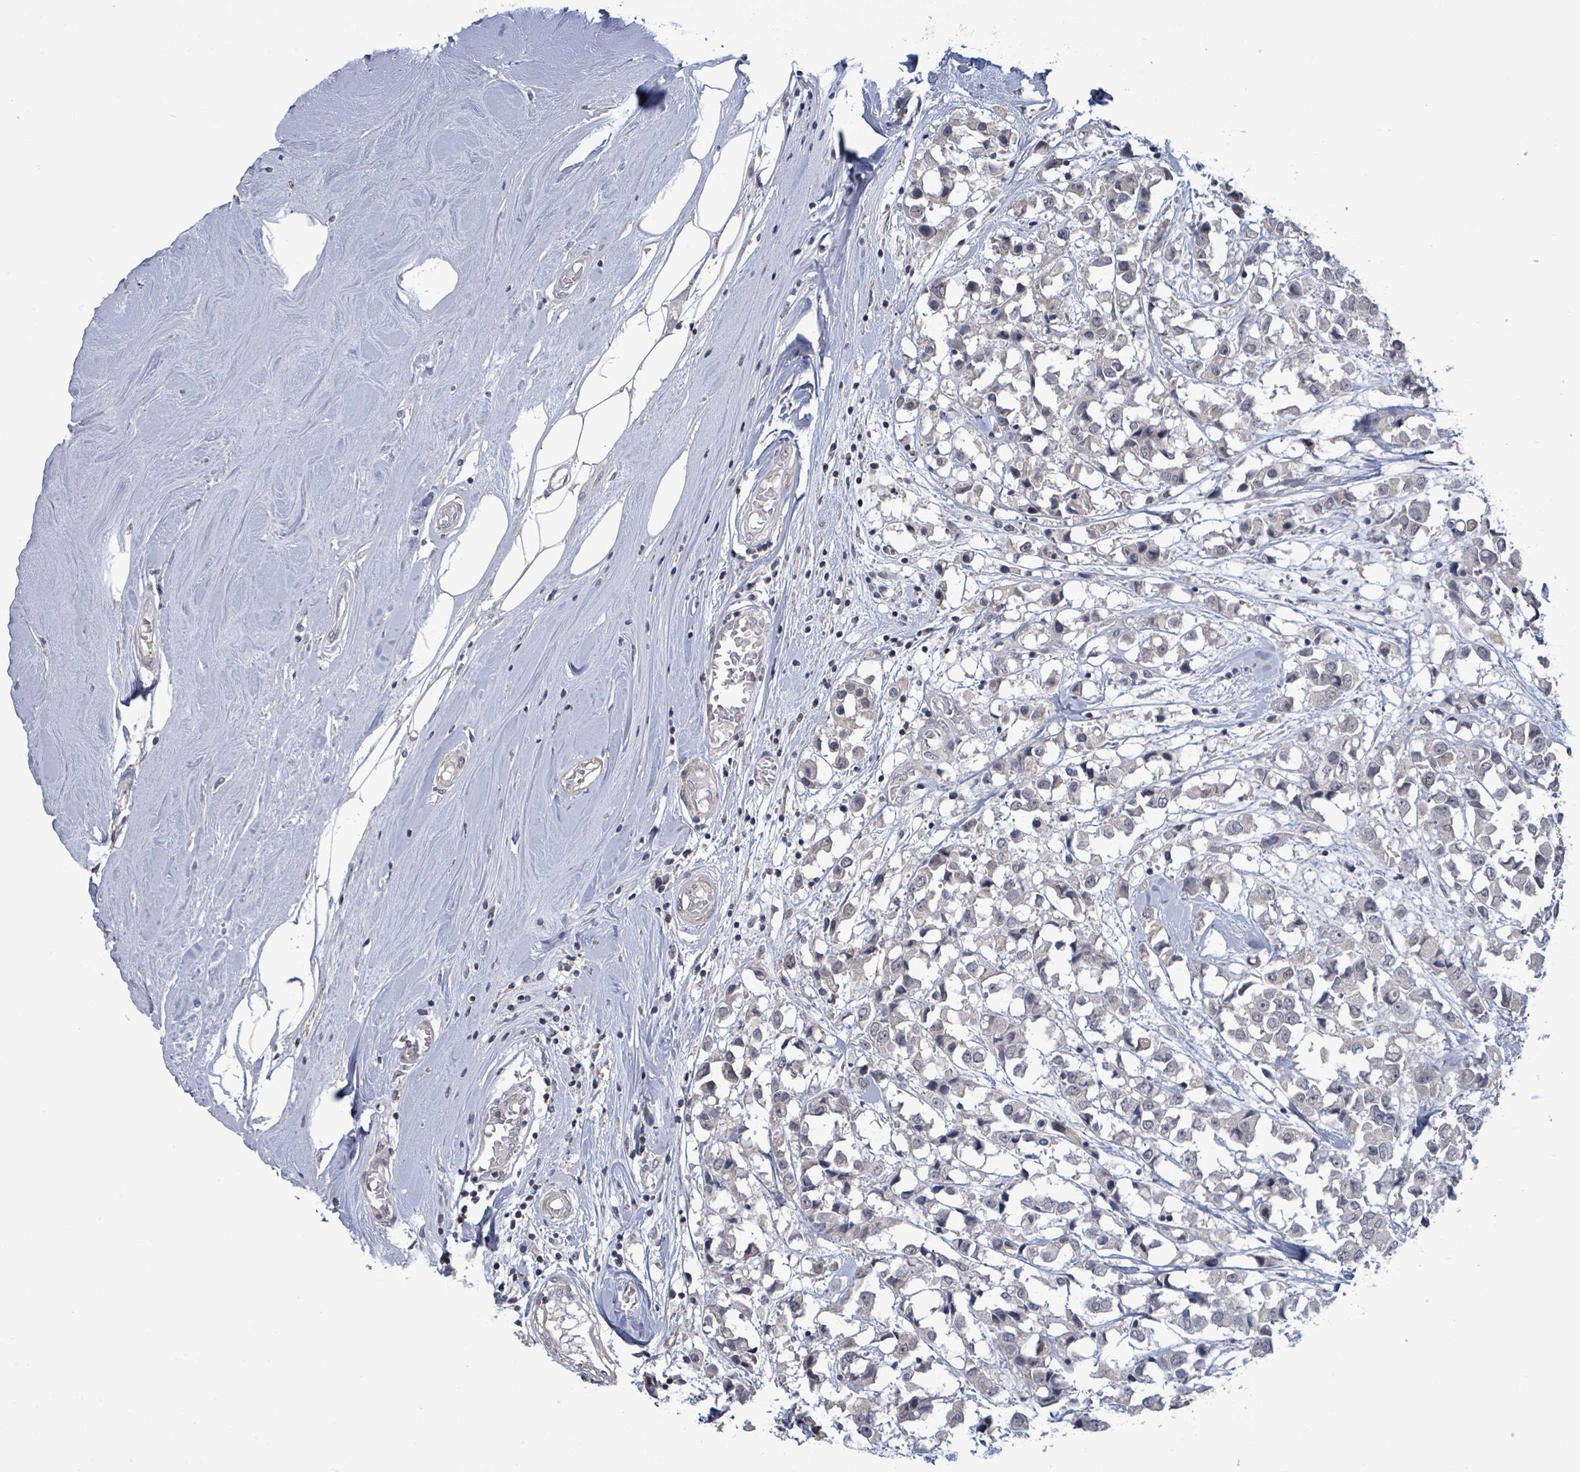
{"staining": {"intensity": "negative", "quantity": "none", "location": "none"}, "tissue": "breast cancer", "cell_type": "Tumor cells", "image_type": "cancer", "snomed": [{"axis": "morphology", "description": "Duct carcinoma"}, {"axis": "topography", "description": "Breast"}], "caption": "Immunohistochemistry image of infiltrating ductal carcinoma (breast) stained for a protein (brown), which shows no staining in tumor cells.", "gene": "AMMECR1", "patient": {"sex": "female", "age": 61}}